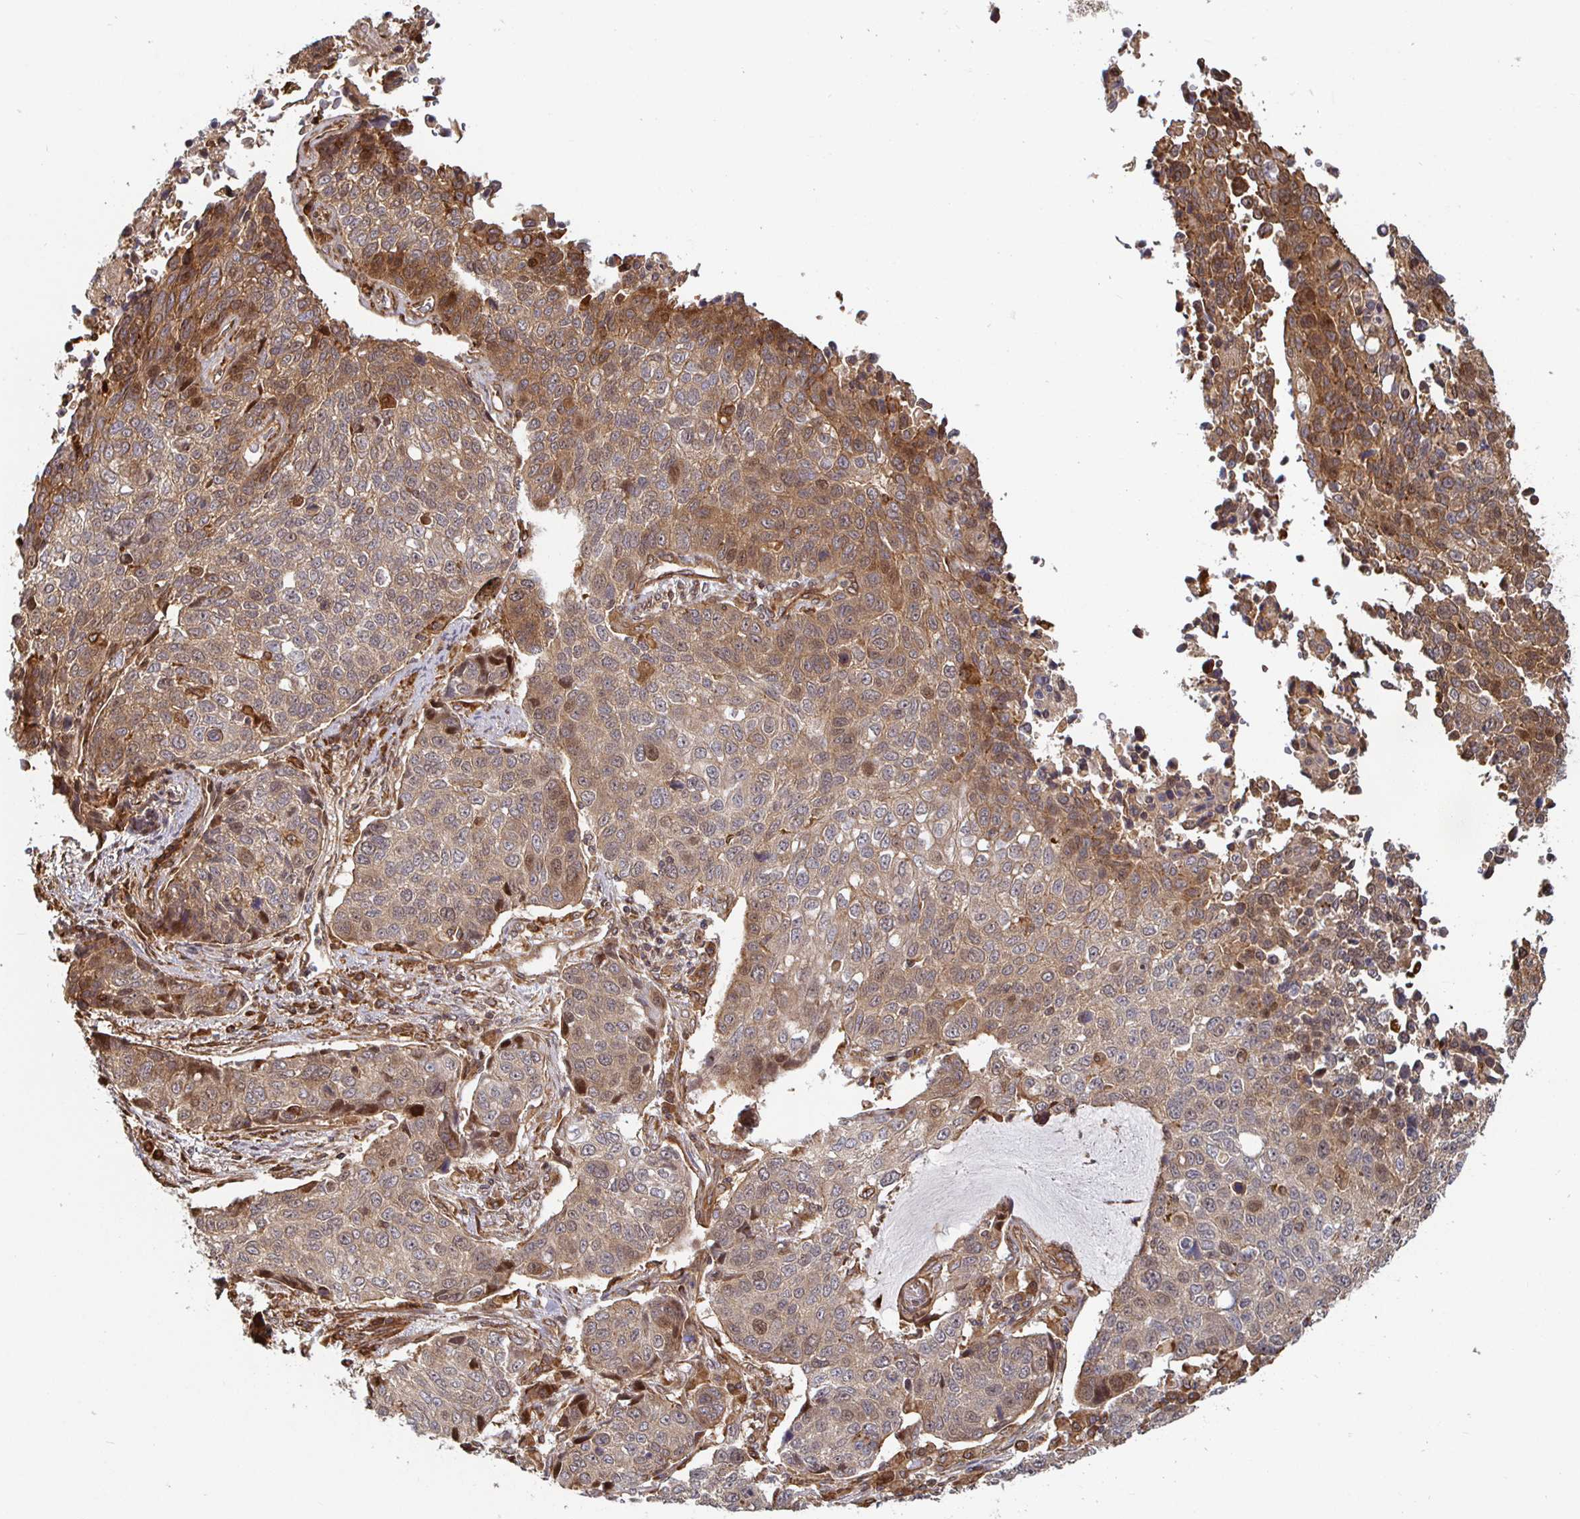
{"staining": {"intensity": "moderate", "quantity": ">75%", "location": "cytoplasmic/membranous,nuclear"}, "tissue": "lung cancer", "cell_type": "Tumor cells", "image_type": "cancer", "snomed": [{"axis": "morphology", "description": "Squamous cell carcinoma, NOS"}, {"axis": "topography", "description": "Lymph node"}, {"axis": "topography", "description": "Lung"}], "caption": "Protein expression analysis of lung squamous cell carcinoma shows moderate cytoplasmic/membranous and nuclear expression in about >75% of tumor cells.", "gene": "STRAP", "patient": {"sex": "male", "age": 61}}